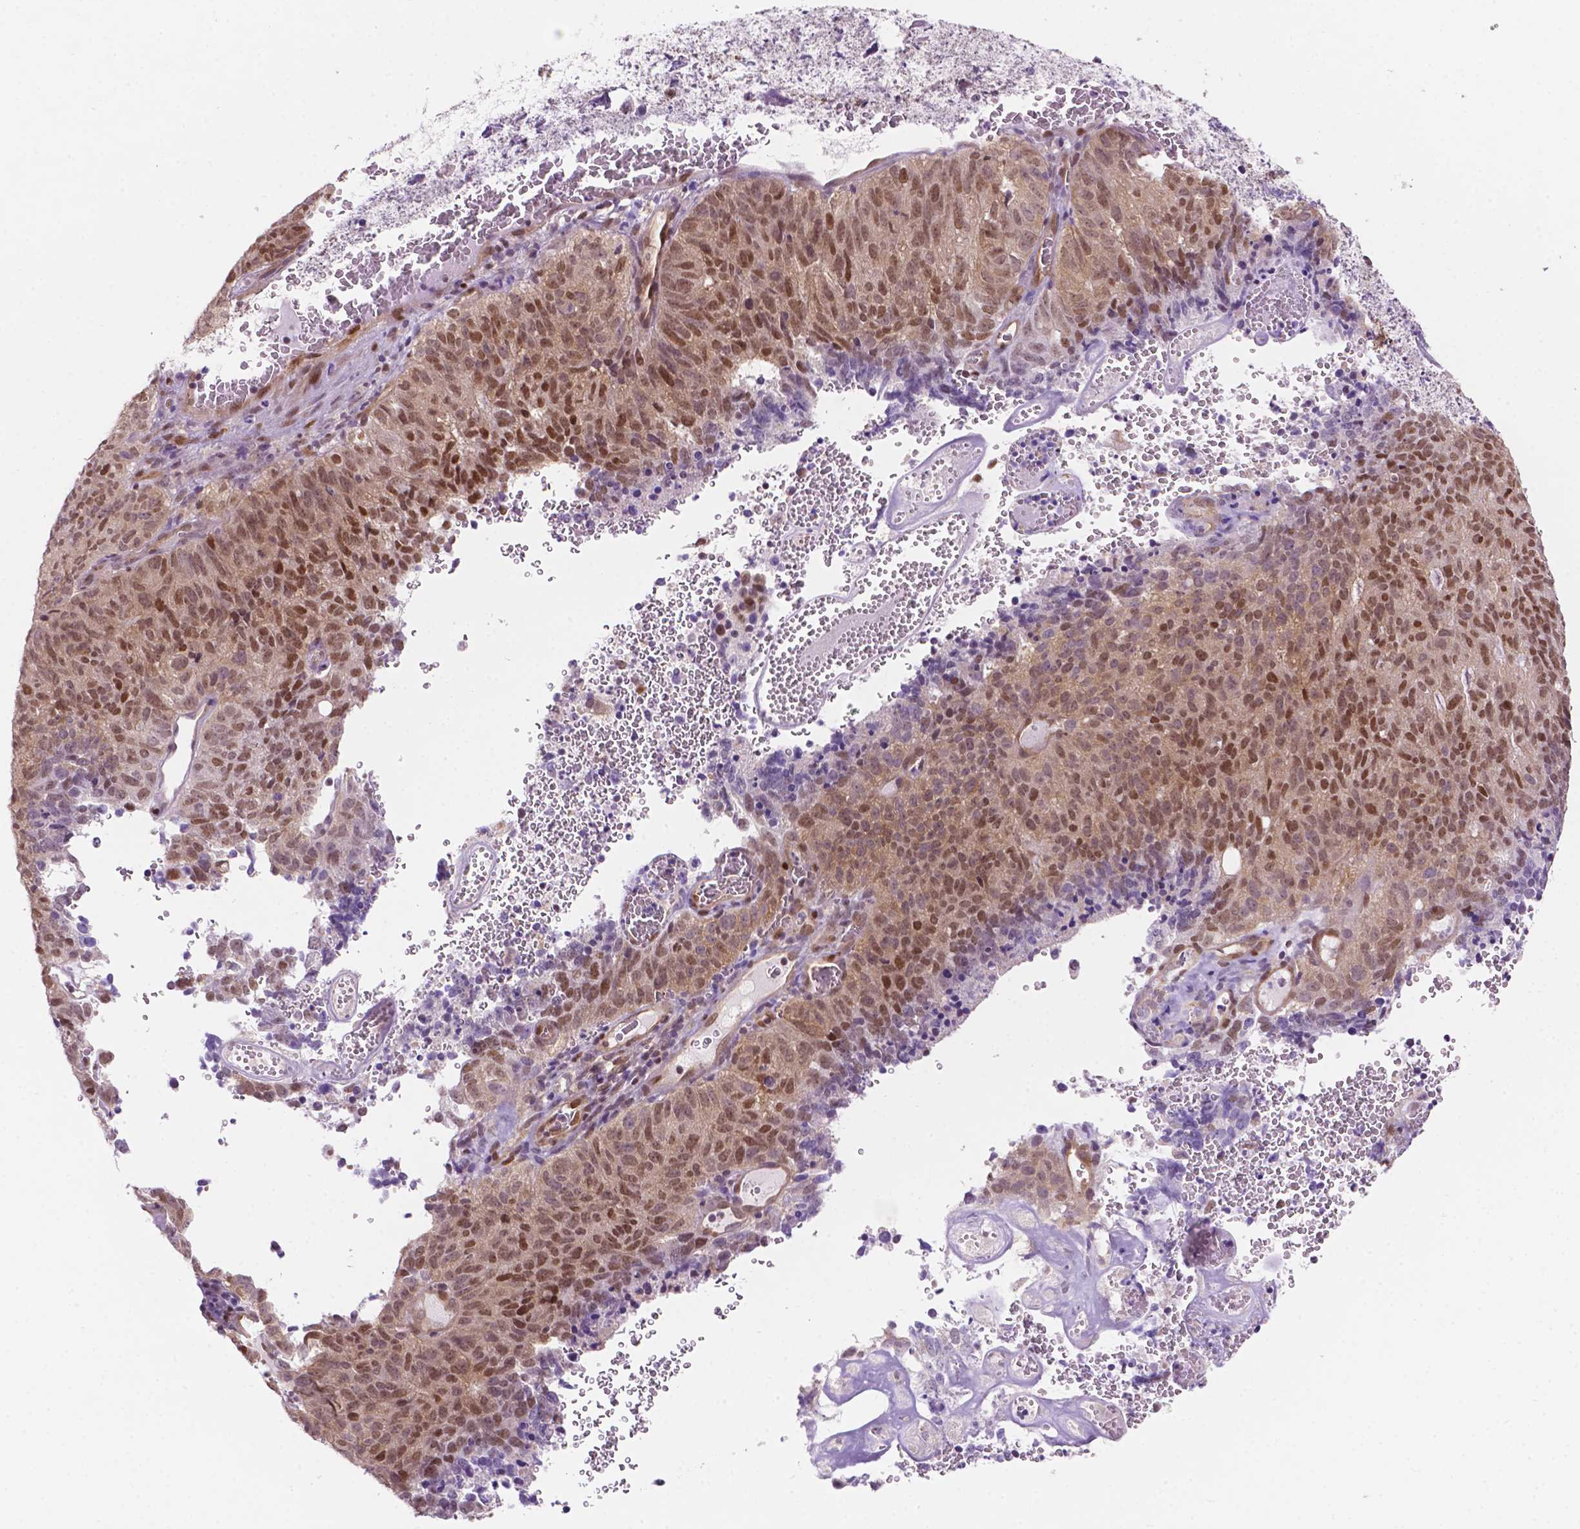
{"staining": {"intensity": "moderate", "quantity": ">75%", "location": "nuclear"}, "tissue": "cervical cancer", "cell_type": "Tumor cells", "image_type": "cancer", "snomed": [{"axis": "morphology", "description": "Adenocarcinoma, NOS"}, {"axis": "topography", "description": "Cervix"}], "caption": "High-magnification brightfield microscopy of cervical adenocarcinoma stained with DAB (brown) and counterstained with hematoxylin (blue). tumor cells exhibit moderate nuclear expression is seen in about>75% of cells.", "gene": "ERF", "patient": {"sex": "female", "age": 38}}